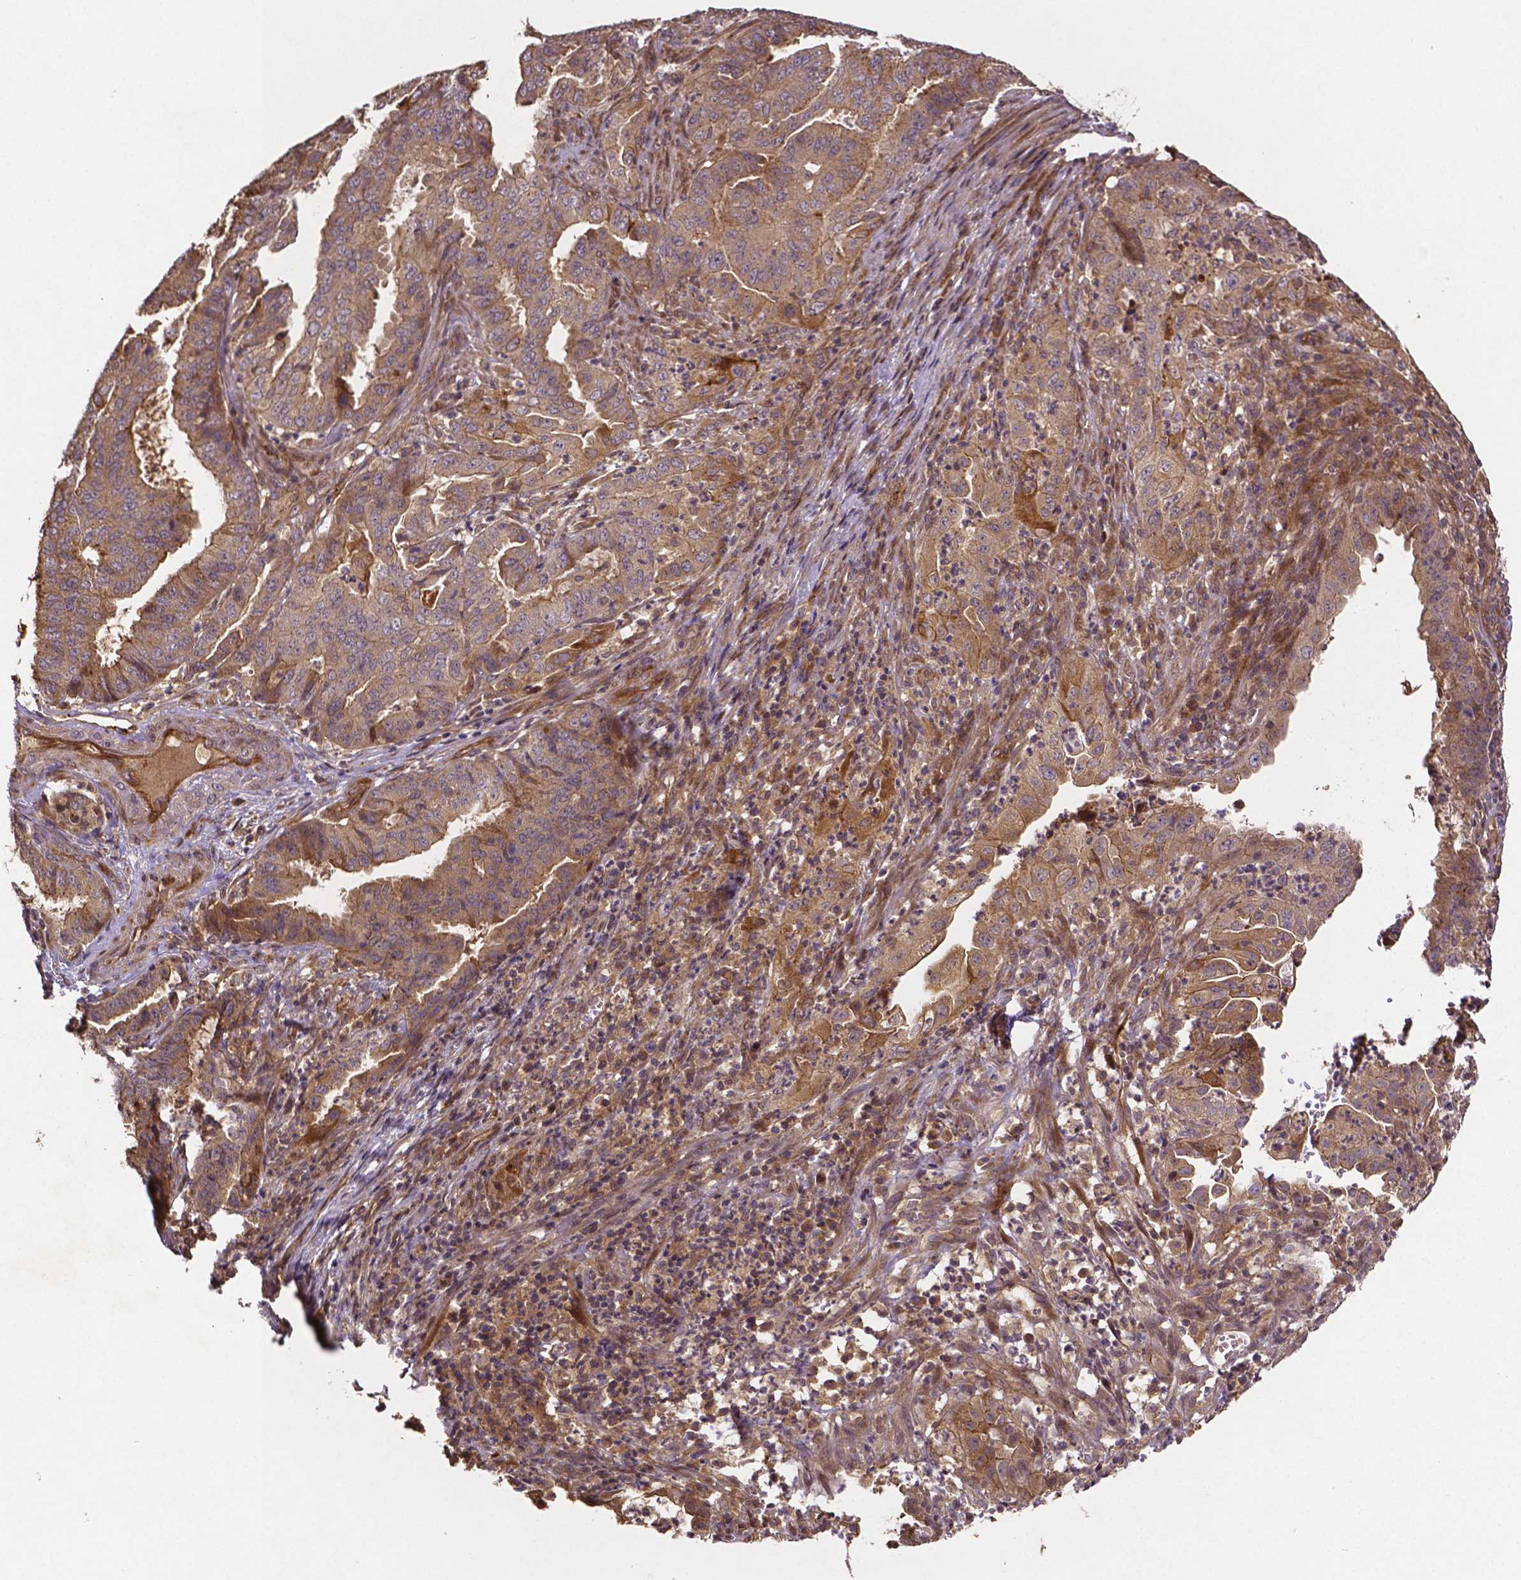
{"staining": {"intensity": "moderate", "quantity": ">75%", "location": "cytoplasmic/membranous"}, "tissue": "endometrial cancer", "cell_type": "Tumor cells", "image_type": "cancer", "snomed": [{"axis": "morphology", "description": "Adenocarcinoma, NOS"}, {"axis": "topography", "description": "Endometrium"}], "caption": "Protein staining of endometrial cancer tissue demonstrates moderate cytoplasmic/membranous staining in about >75% of tumor cells.", "gene": "RNF123", "patient": {"sex": "female", "age": 51}}